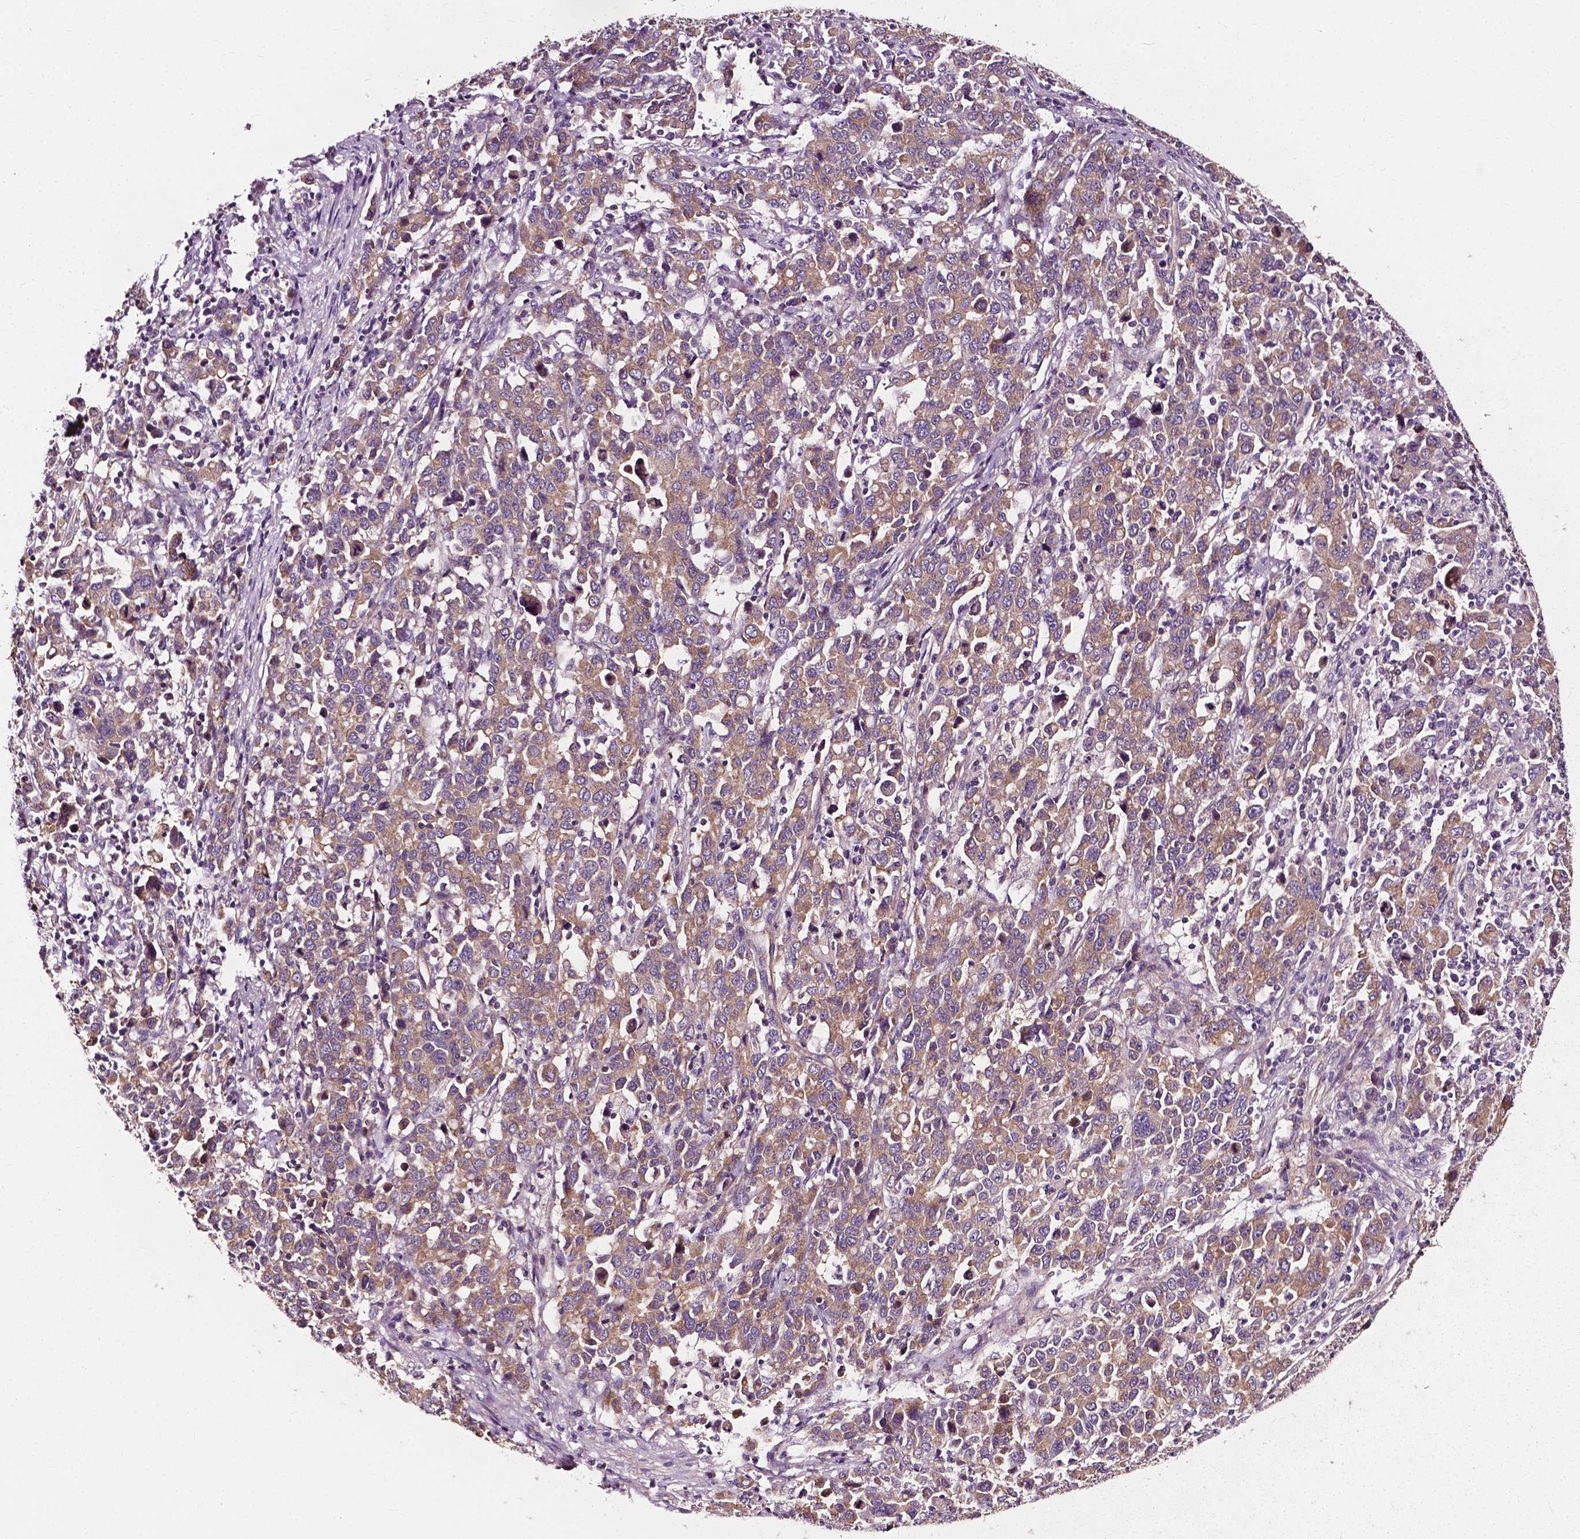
{"staining": {"intensity": "weak", "quantity": ">75%", "location": "cytoplasmic/membranous"}, "tissue": "stomach cancer", "cell_type": "Tumor cells", "image_type": "cancer", "snomed": [{"axis": "morphology", "description": "Adenocarcinoma, NOS"}, {"axis": "topography", "description": "Stomach, upper"}], "caption": "Stomach cancer stained for a protein (brown) shows weak cytoplasmic/membranous positive staining in about >75% of tumor cells.", "gene": "ATG16L1", "patient": {"sex": "male", "age": 69}}